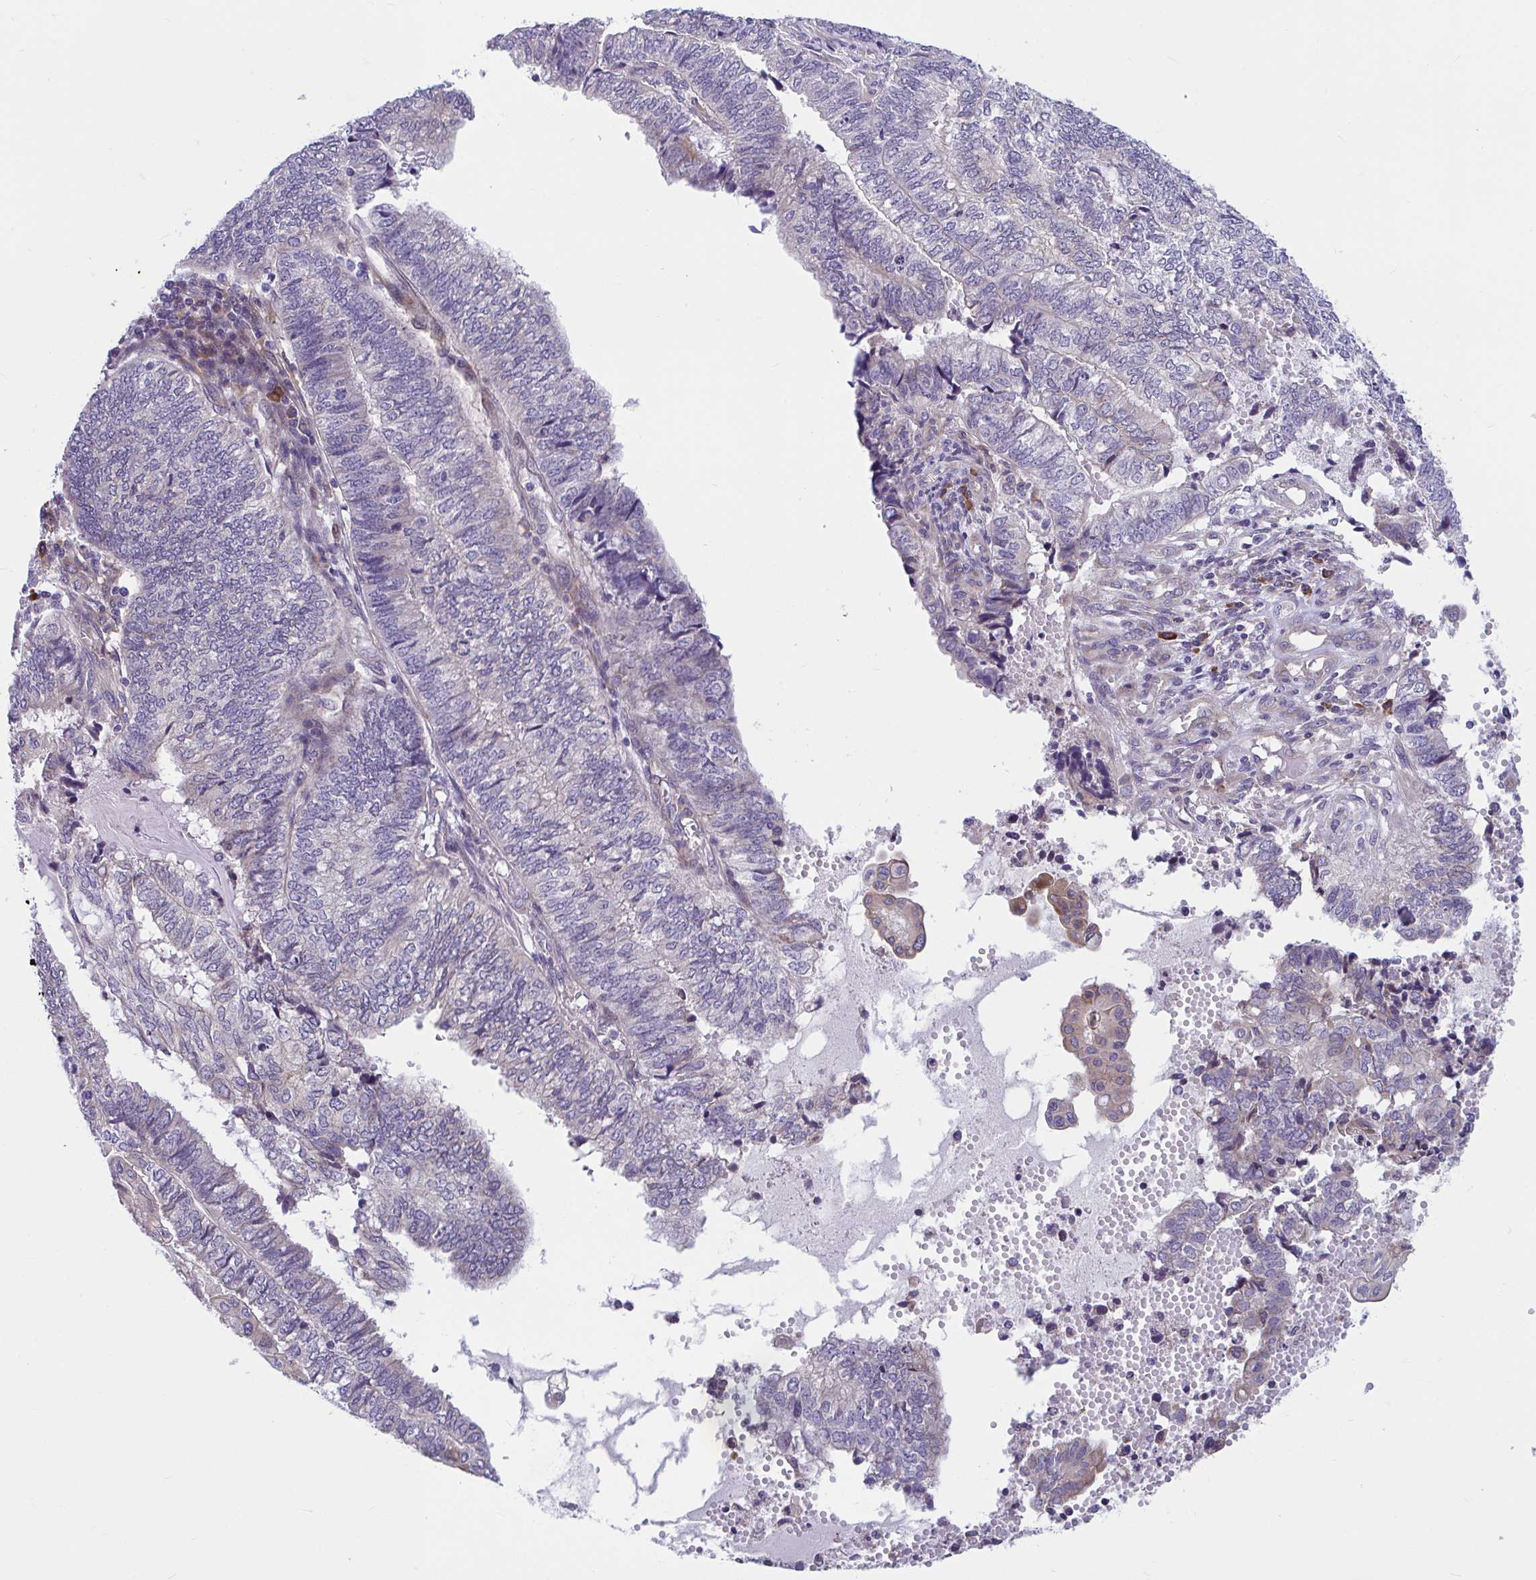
{"staining": {"intensity": "negative", "quantity": "none", "location": "none"}, "tissue": "endometrial cancer", "cell_type": "Tumor cells", "image_type": "cancer", "snomed": [{"axis": "morphology", "description": "Adenocarcinoma, NOS"}, {"axis": "topography", "description": "Uterus"}, {"axis": "topography", "description": "Endometrium"}], "caption": "Tumor cells show no significant staining in endometrial cancer (adenocarcinoma). The staining was performed using DAB to visualize the protein expression in brown, while the nuclei were stained in blue with hematoxylin (Magnification: 20x).", "gene": "WBP1", "patient": {"sex": "female", "age": 70}}